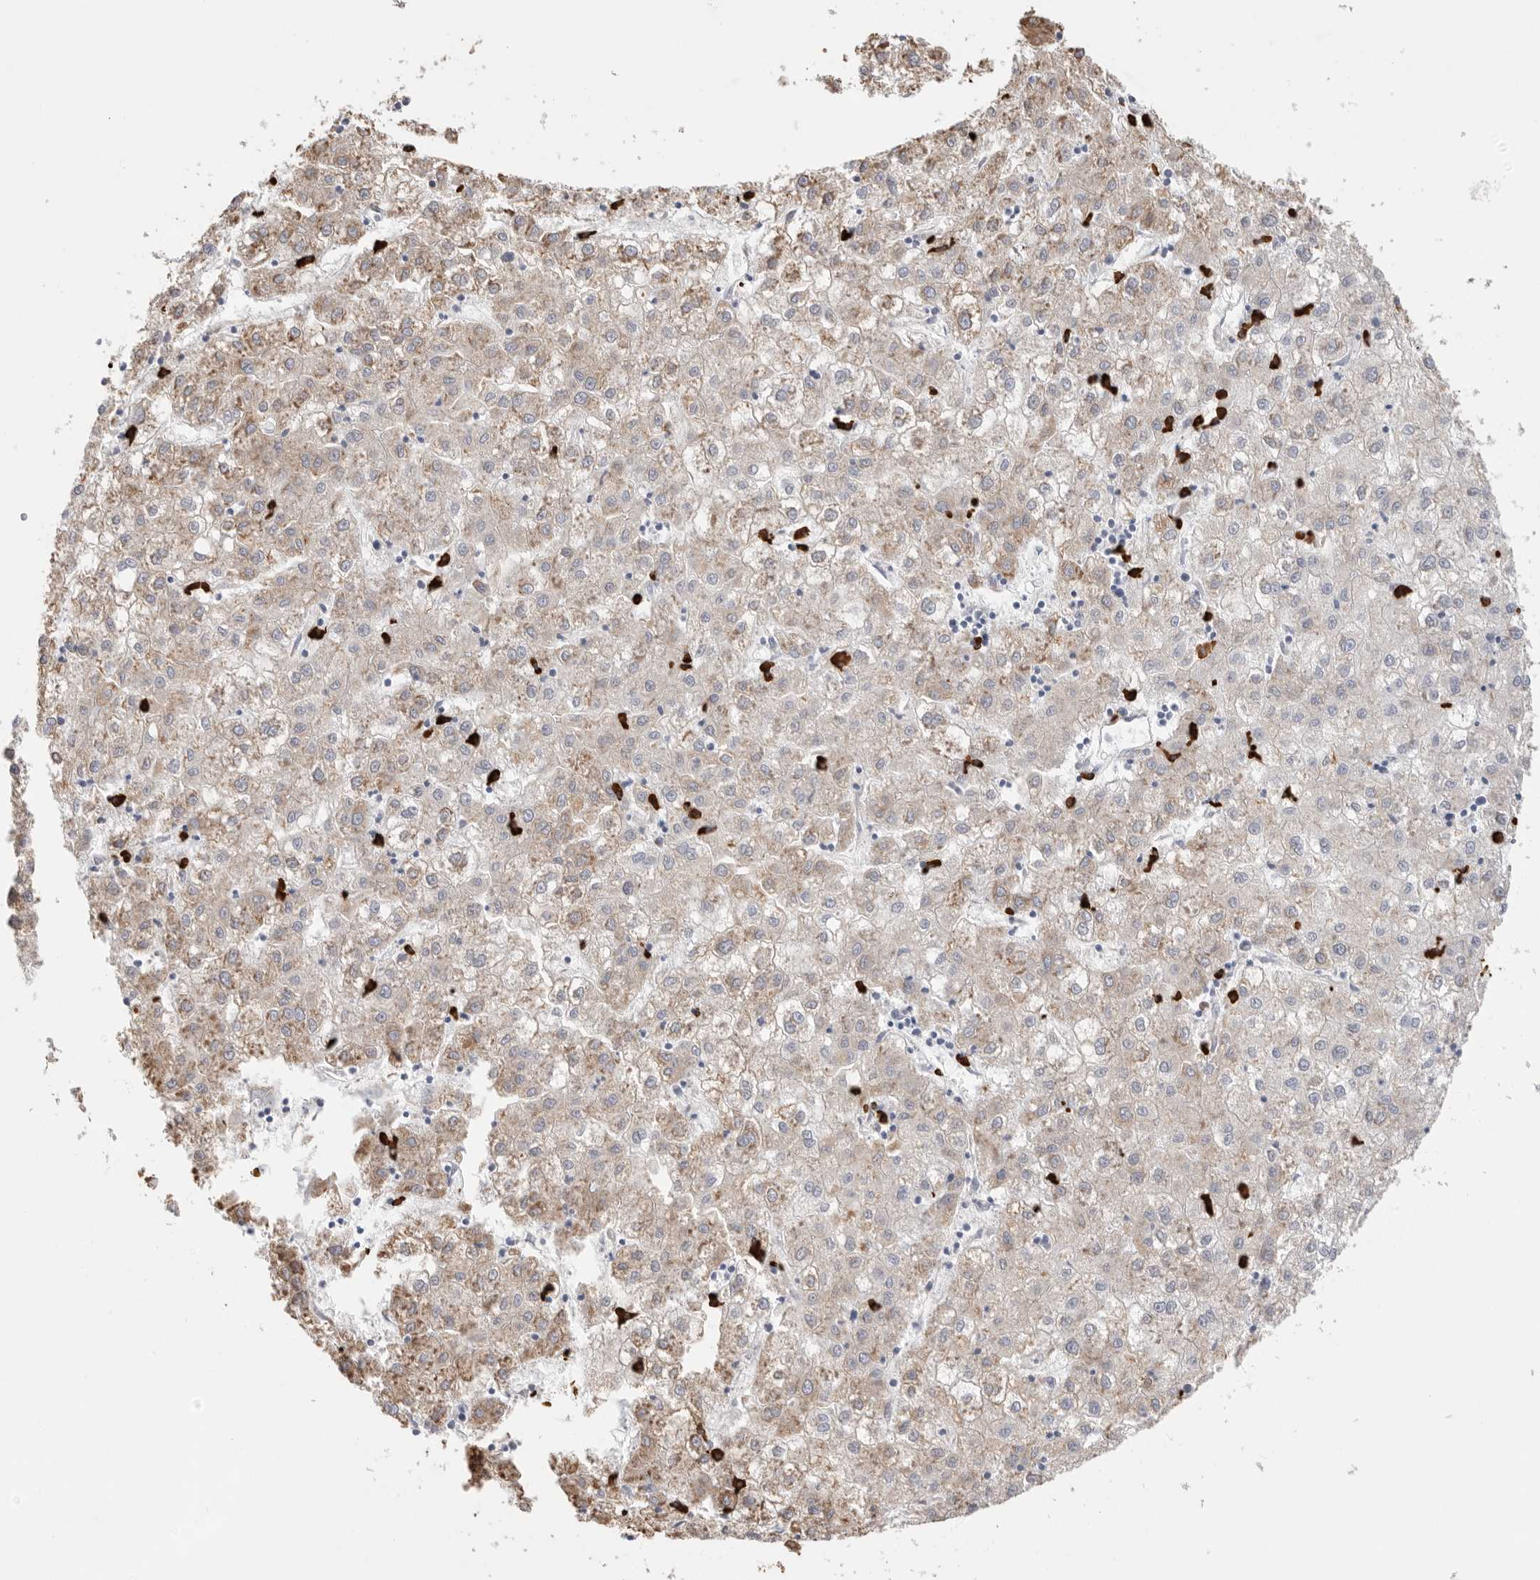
{"staining": {"intensity": "weak", "quantity": ">75%", "location": "cytoplasmic/membranous"}, "tissue": "liver cancer", "cell_type": "Tumor cells", "image_type": "cancer", "snomed": [{"axis": "morphology", "description": "Carcinoma, Hepatocellular, NOS"}, {"axis": "topography", "description": "Liver"}], "caption": "A micrograph of human liver hepatocellular carcinoma stained for a protein shows weak cytoplasmic/membranous brown staining in tumor cells.", "gene": "BLOC1S5", "patient": {"sex": "male", "age": 72}}